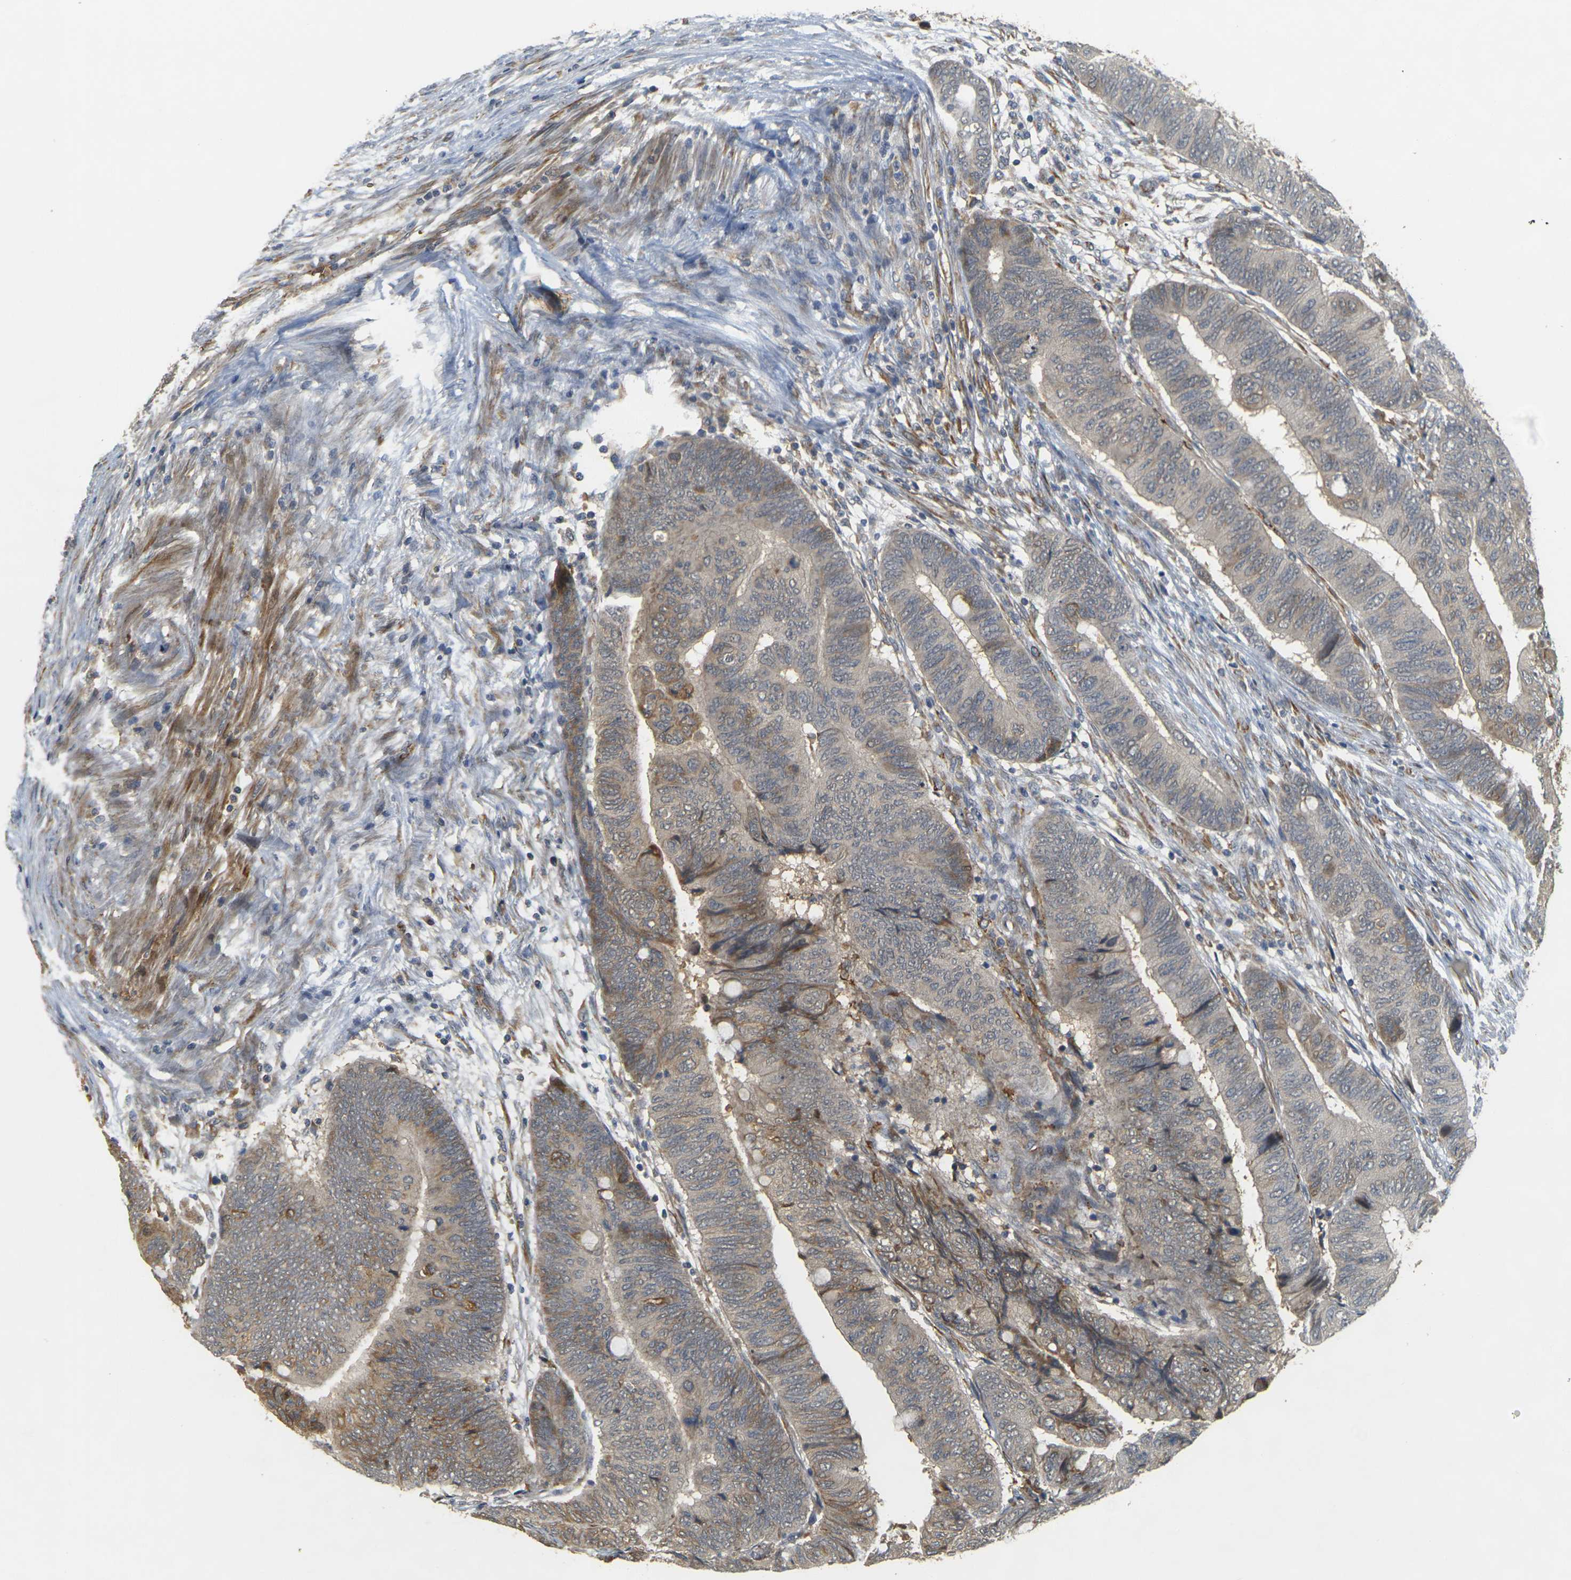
{"staining": {"intensity": "moderate", "quantity": "<25%", "location": "cytoplasmic/membranous"}, "tissue": "colorectal cancer", "cell_type": "Tumor cells", "image_type": "cancer", "snomed": [{"axis": "morphology", "description": "Normal tissue, NOS"}, {"axis": "morphology", "description": "Adenocarcinoma, NOS"}, {"axis": "topography", "description": "Rectum"}, {"axis": "topography", "description": "Peripheral nerve tissue"}], "caption": "Immunohistochemistry micrograph of human adenocarcinoma (colorectal) stained for a protein (brown), which shows low levels of moderate cytoplasmic/membranous positivity in about <25% of tumor cells.", "gene": "MEGF9", "patient": {"sex": "male", "age": 92}}